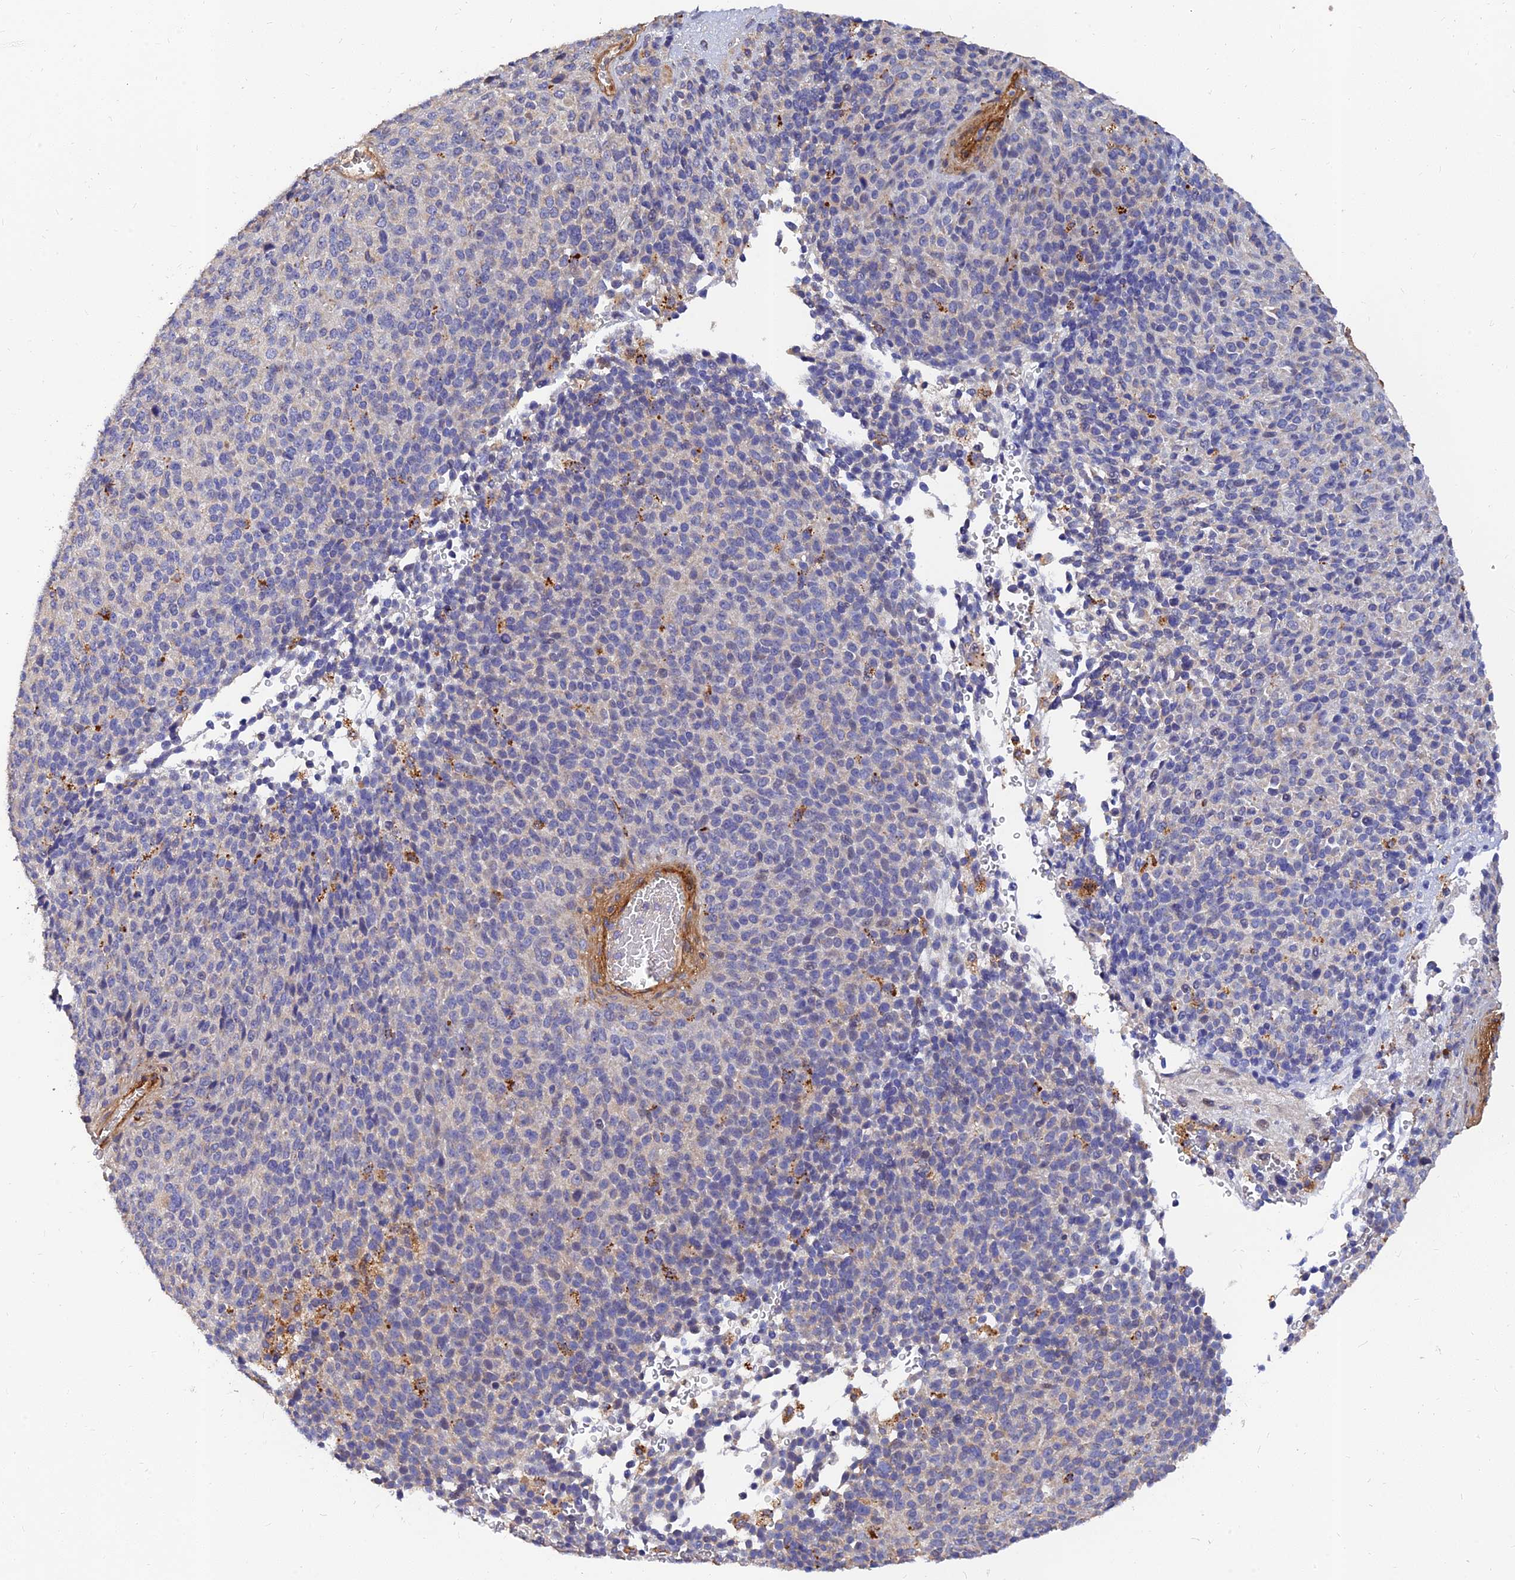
{"staining": {"intensity": "negative", "quantity": "none", "location": "none"}, "tissue": "melanoma", "cell_type": "Tumor cells", "image_type": "cancer", "snomed": [{"axis": "morphology", "description": "Malignant melanoma, Metastatic site"}, {"axis": "topography", "description": "Brain"}], "caption": "Tumor cells are negative for protein expression in human melanoma.", "gene": "MRPL35", "patient": {"sex": "female", "age": 56}}